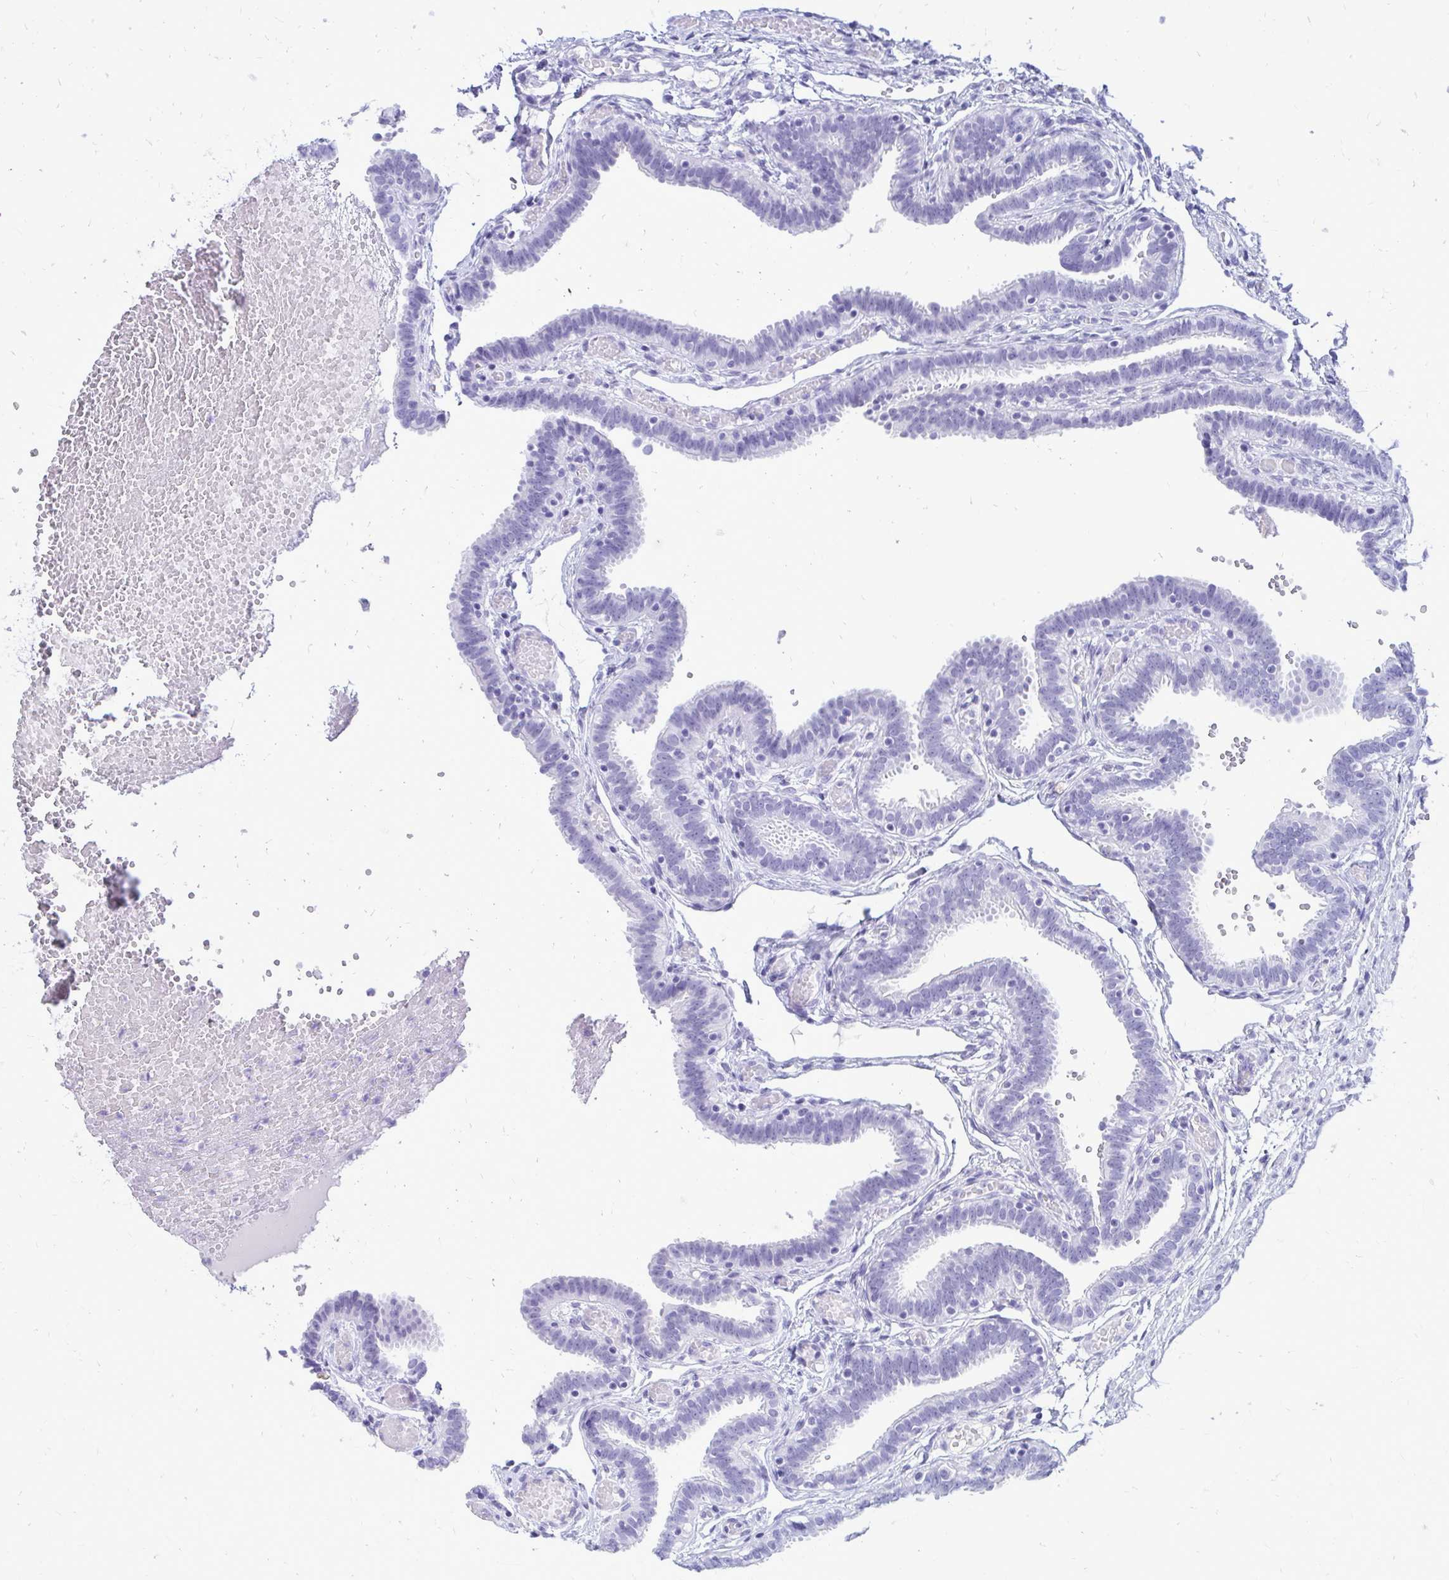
{"staining": {"intensity": "negative", "quantity": "none", "location": "none"}, "tissue": "fallopian tube", "cell_type": "Glandular cells", "image_type": "normal", "snomed": [{"axis": "morphology", "description": "Normal tissue, NOS"}, {"axis": "topography", "description": "Fallopian tube"}], "caption": "Immunohistochemistry of benign human fallopian tube reveals no positivity in glandular cells.", "gene": "OR10R2", "patient": {"sex": "female", "age": 37}}